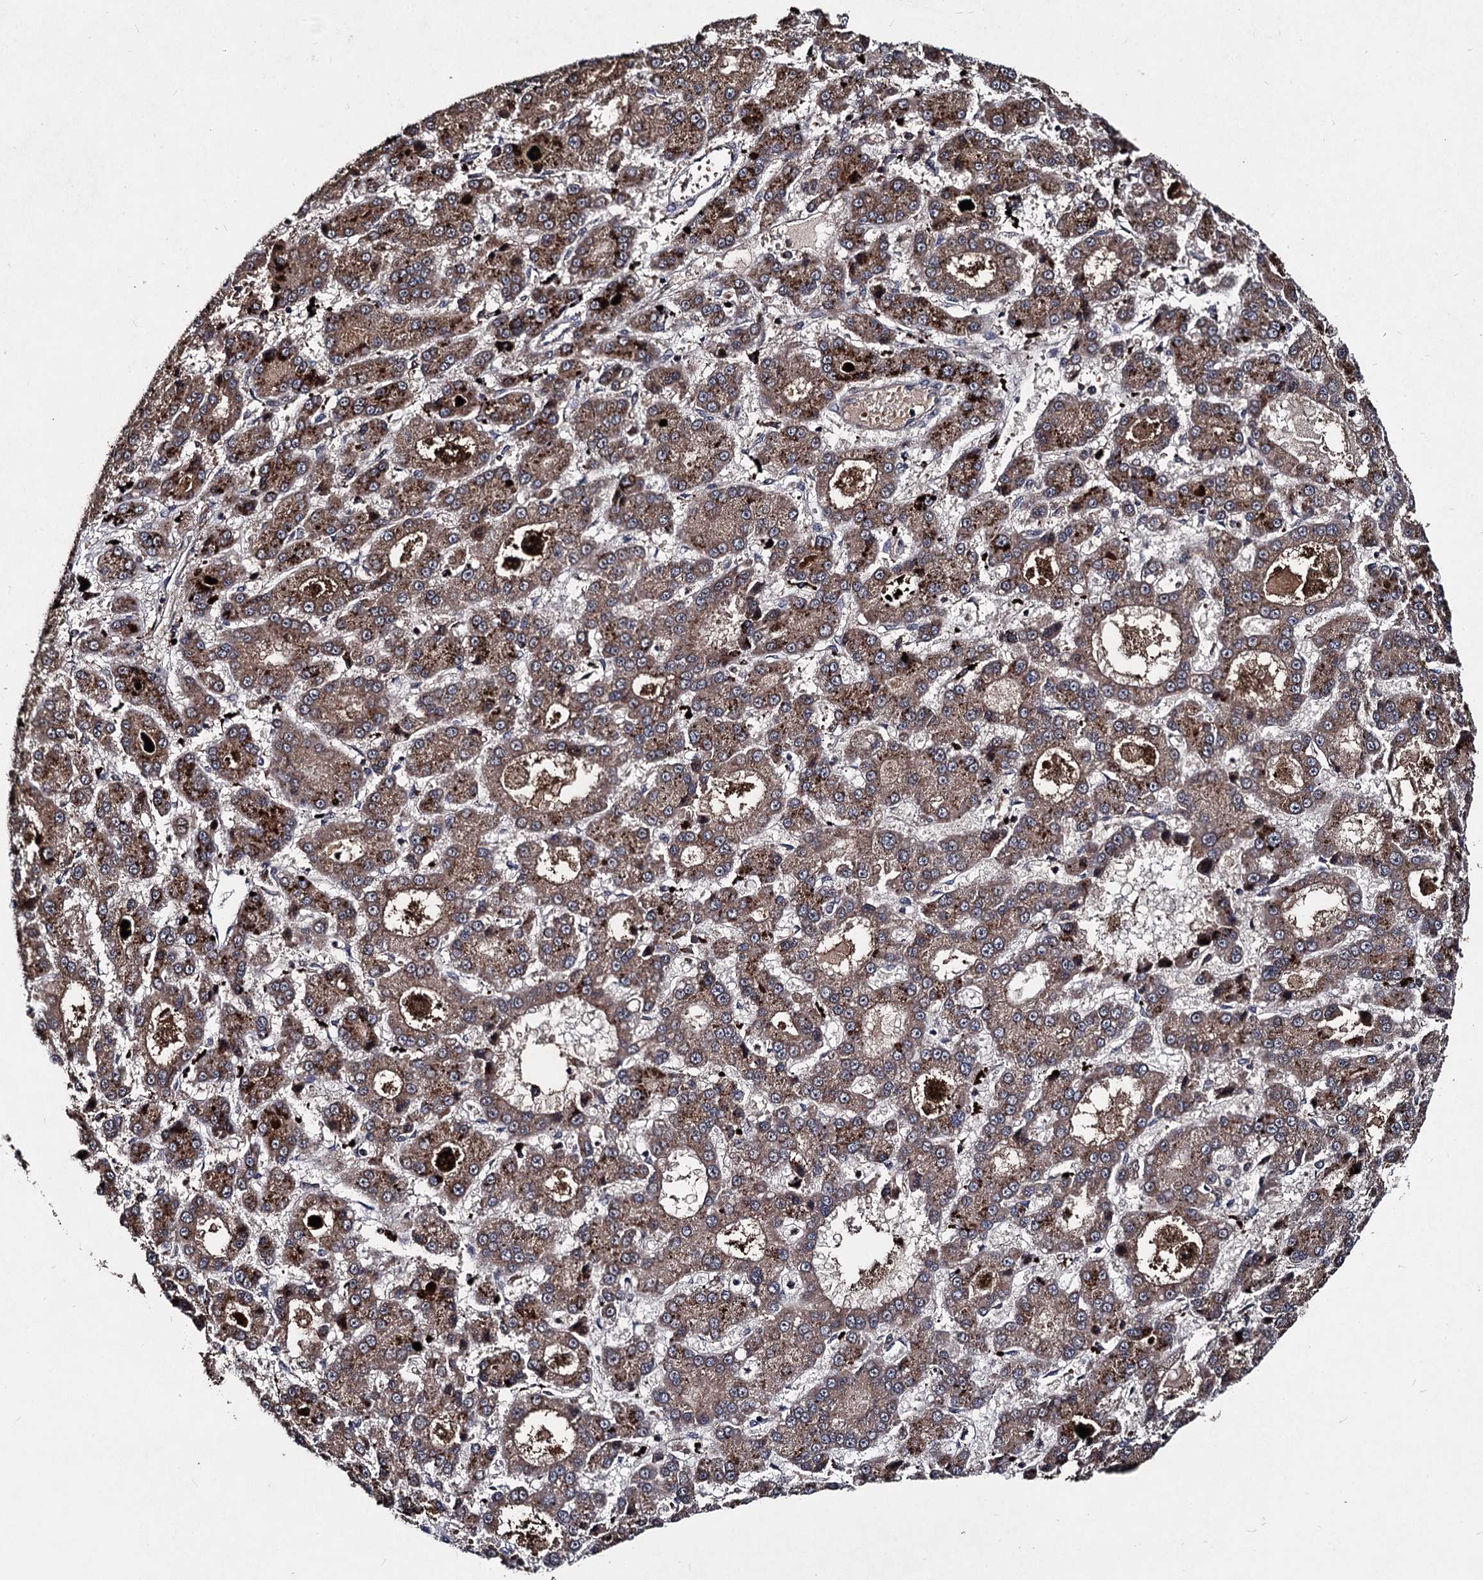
{"staining": {"intensity": "moderate", "quantity": ">75%", "location": "cytoplasmic/membranous"}, "tissue": "liver cancer", "cell_type": "Tumor cells", "image_type": "cancer", "snomed": [{"axis": "morphology", "description": "Carcinoma, Hepatocellular, NOS"}, {"axis": "topography", "description": "Liver"}], "caption": "This is a histology image of IHC staining of hepatocellular carcinoma (liver), which shows moderate expression in the cytoplasmic/membranous of tumor cells.", "gene": "BCL2L2", "patient": {"sex": "male", "age": 70}}